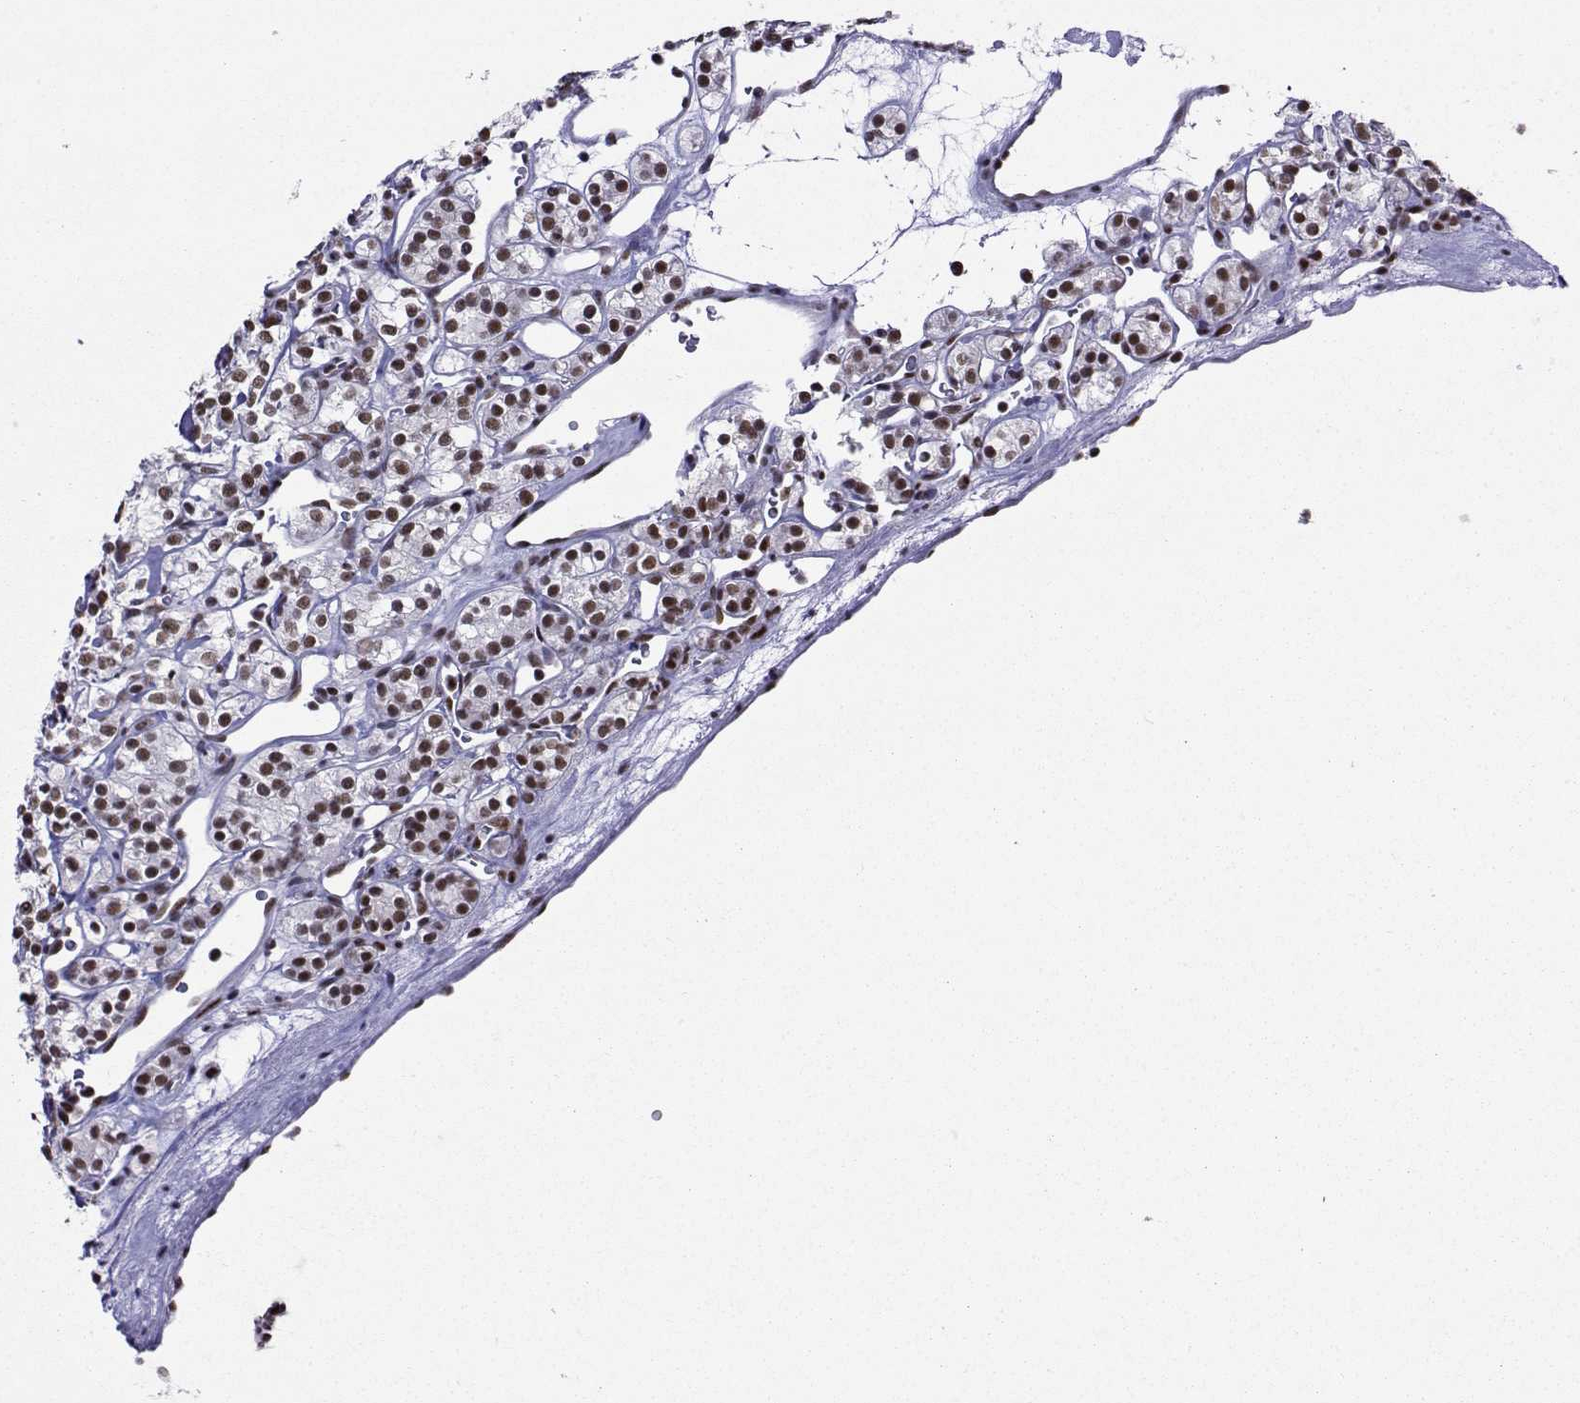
{"staining": {"intensity": "moderate", "quantity": "<25%", "location": "nuclear"}, "tissue": "renal cancer", "cell_type": "Tumor cells", "image_type": "cancer", "snomed": [{"axis": "morphology", "description": "Adenocarcinoma, NOS"}, {"axis": "topography", "description": "Kidney"}], "caption": "High-magnification brightfield microscopy of adenocarcinoma (renal) stained with DAB (brown) and counterstained with hematoxylin (blue). tumor cells exhibit moderate nuclear expression is identified in about<25% of cells. The staining was performed using DAB (3,3'-diaminobenzidine), with brown indicating positive protein expression. Nuclei are stained blue with hematoxylin.", "gene": "SNRPB2", "patient": {"sex": "male", "age": 77}}